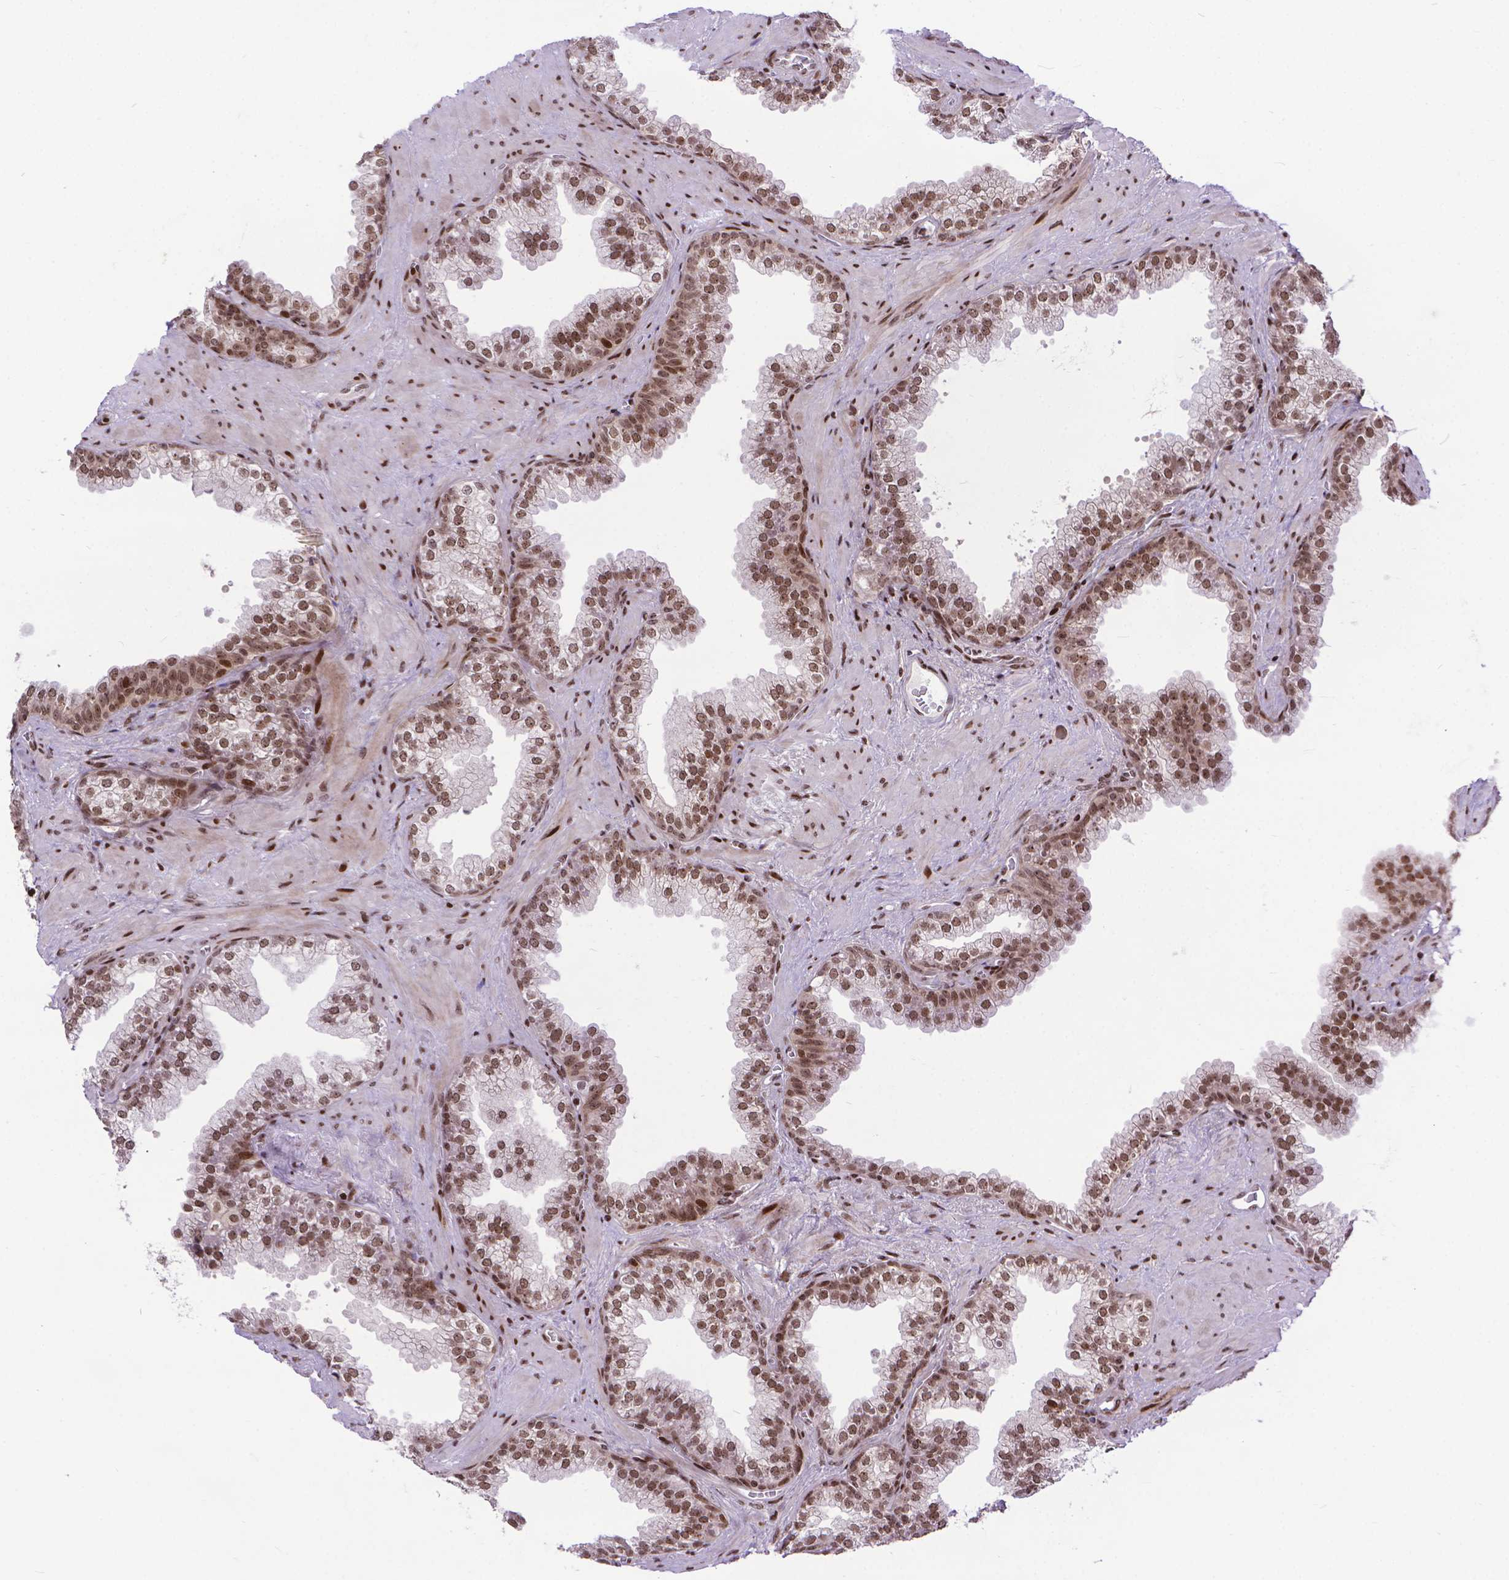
{"staining": {"intensity": "moderate", "quantity": ">75%", "location": "nuclear"}, "tissue": "prostate", "cell_type": "Glandular cells", "image_type": "normal", "snomed": [{"axis": "morphology", "description": "Normal tissue, NOS"}, {"axis": "topography", "description": "Prostate"}], "caption": "Unremarkable prostate was stained to show a protein in brown. There is medium levels of moderate nuclear positivity in approximately >75% of glandular cells. The staining was performed using DAB, with brown indicating positive protein expression. Nuclei are stained blue with hematoxylin.", "gene": "AMER1", "patient": {"sex": "male", "age": 79}}